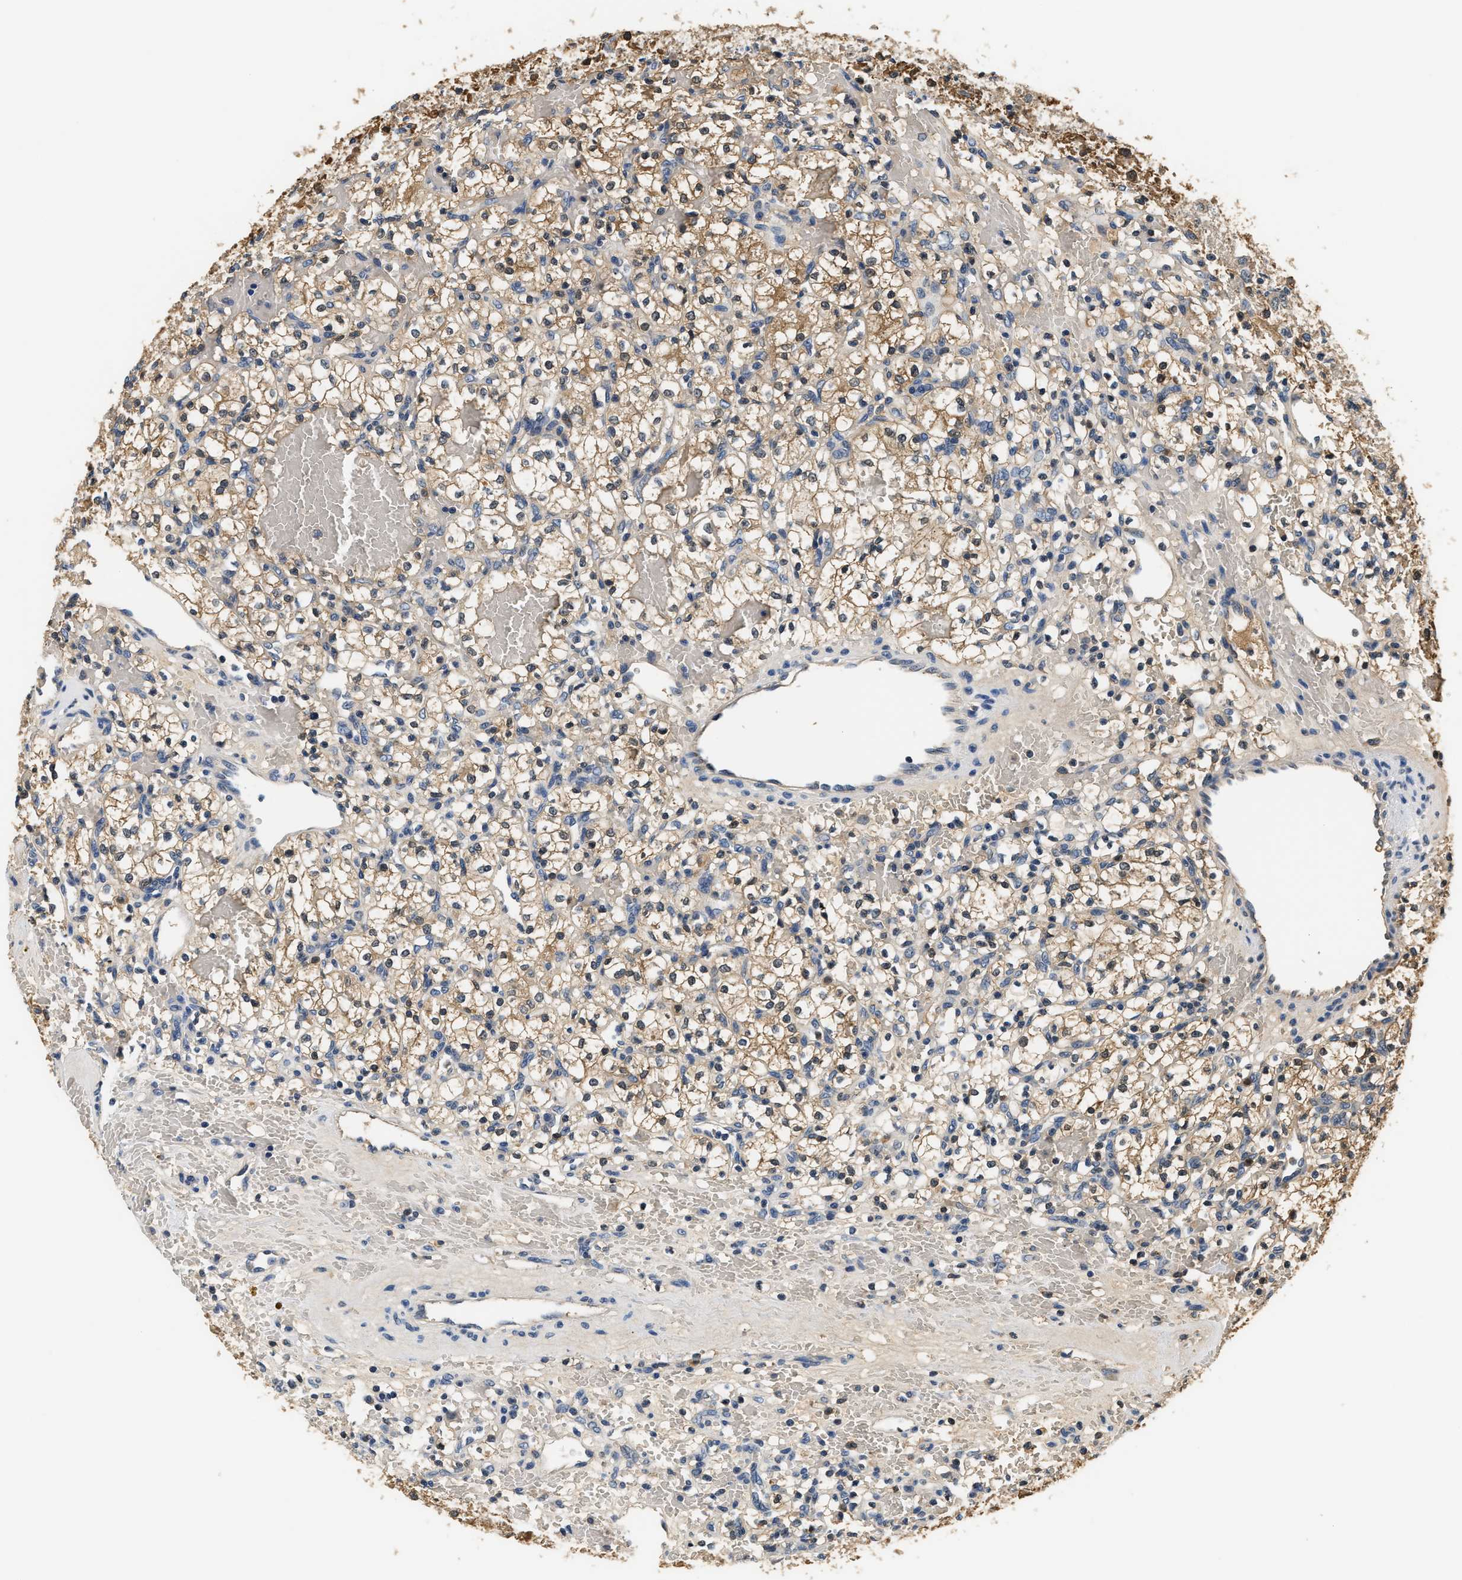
{"staining": {"intensity": "moderate", "quantity": "25%-75%", "location": "cytoplasmic/membranous"}, "tissue": "renal cancer", "cell_type": "Tumor cells", "image_type": "cancer", "snomed": [{"axis": "morphology", "description": "Adenocarcinoma, NOS"}, {"axis": "topography", "description": "Kidney"}], "caption": "Renal cancer (adenocarcinoma) tissue shows moderate cytoplasmic/membranous positivity in about 25%-75% of tumor cells, visualized by immunohistochemistry.", "gene": "GPI", "patient": {"sex": "female", "age": 54}}